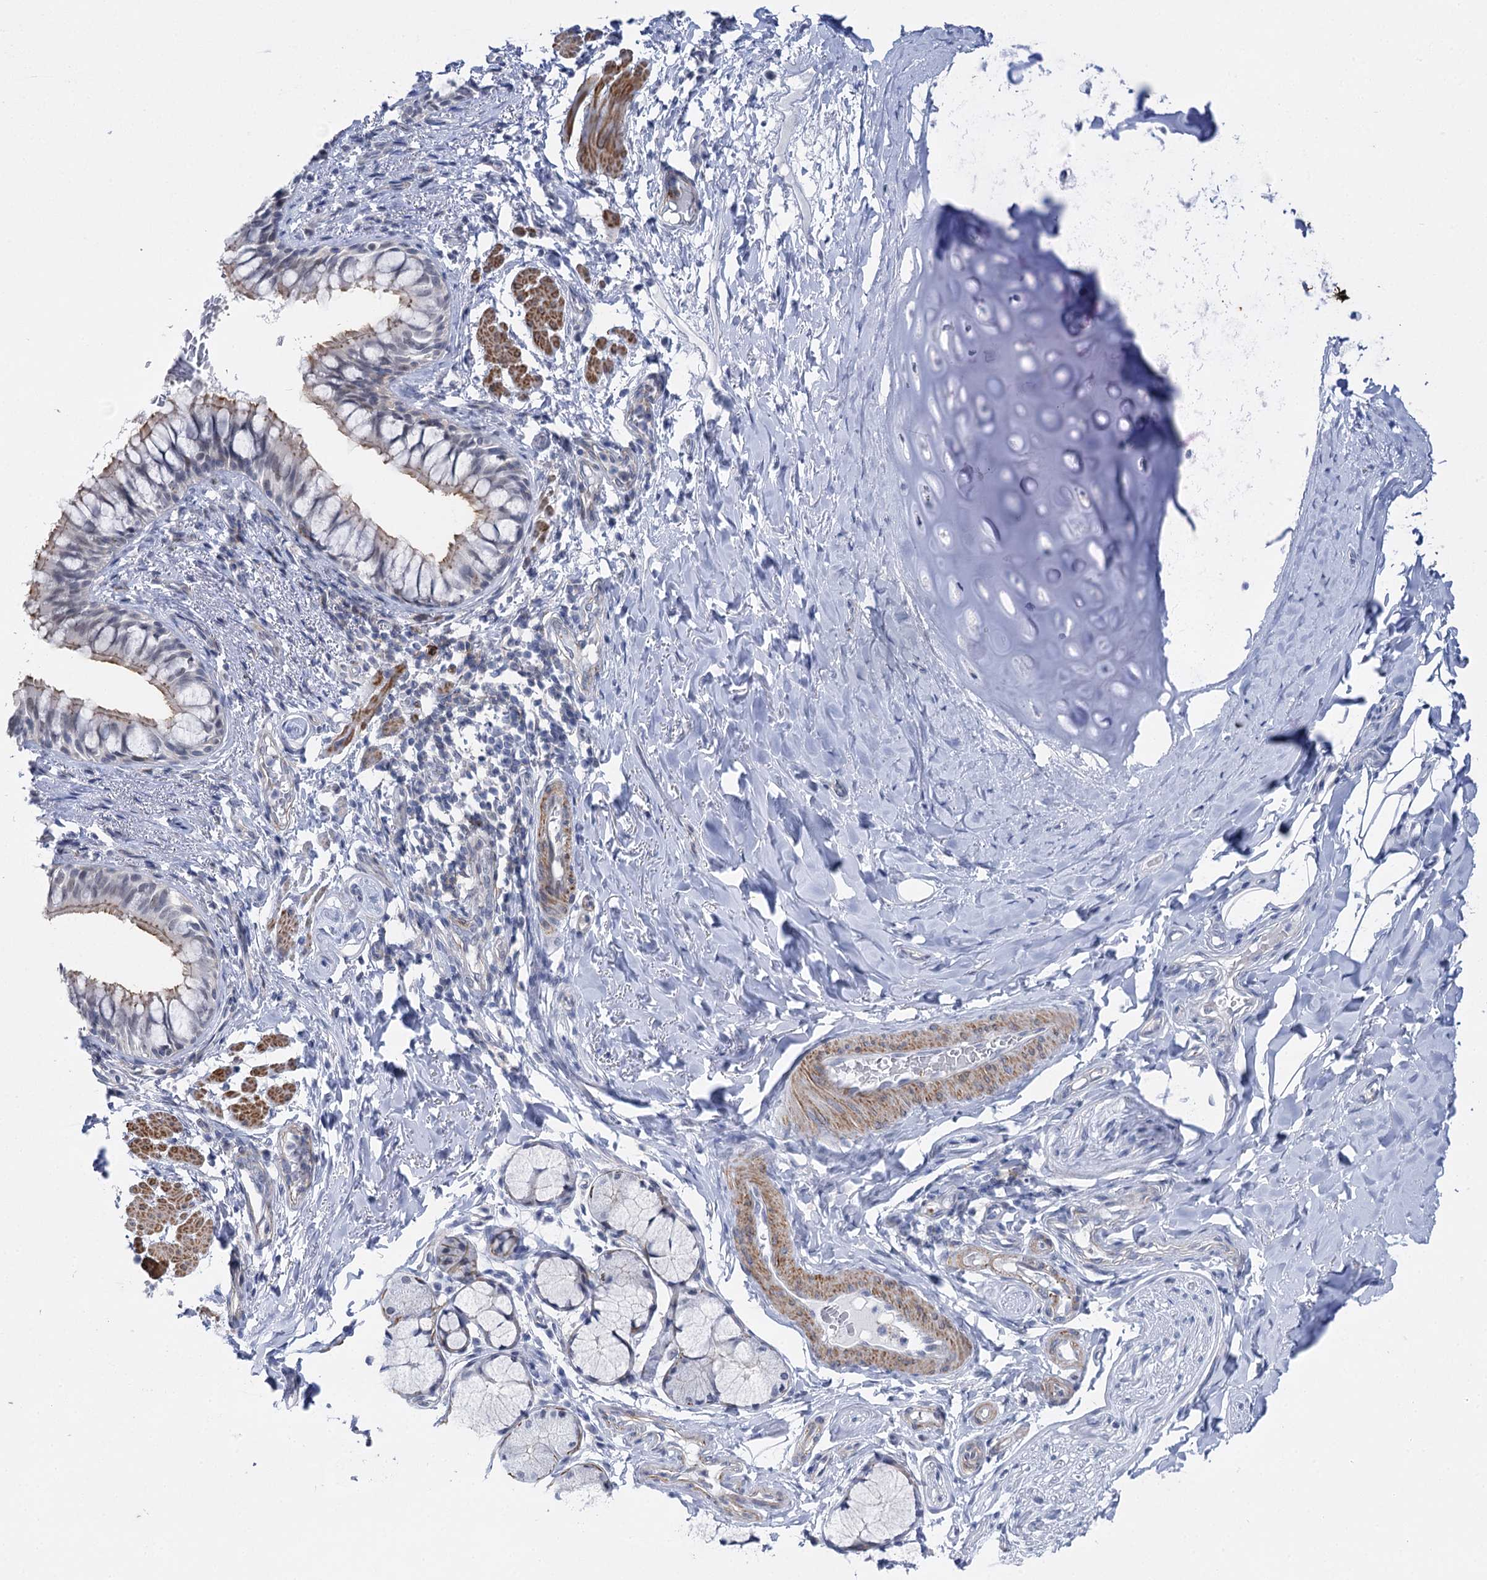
{"staining": {"intensity": "weak", "quantity": "25%-75%", "location": "cytoplasmic/membranous"}, "tissue": "bronchus", "cell_type": "Respiratory epithelial cells", "image_type": "normal", "snomed": [{"axis": "morphology", "description": "Normal tissue, NOS"}, {"axis": "topography", "description": "Cartilage tissue"}, {"axis": "topography", "description": "Bronchus"}], "caption": "A brown stain labels weak cytoplasmic/membranous staining of a protein in respiratory epithelial cells of benign human bronchus.", "gene": "AGXT2", "patient": {"sex": "female", "age": 36}}